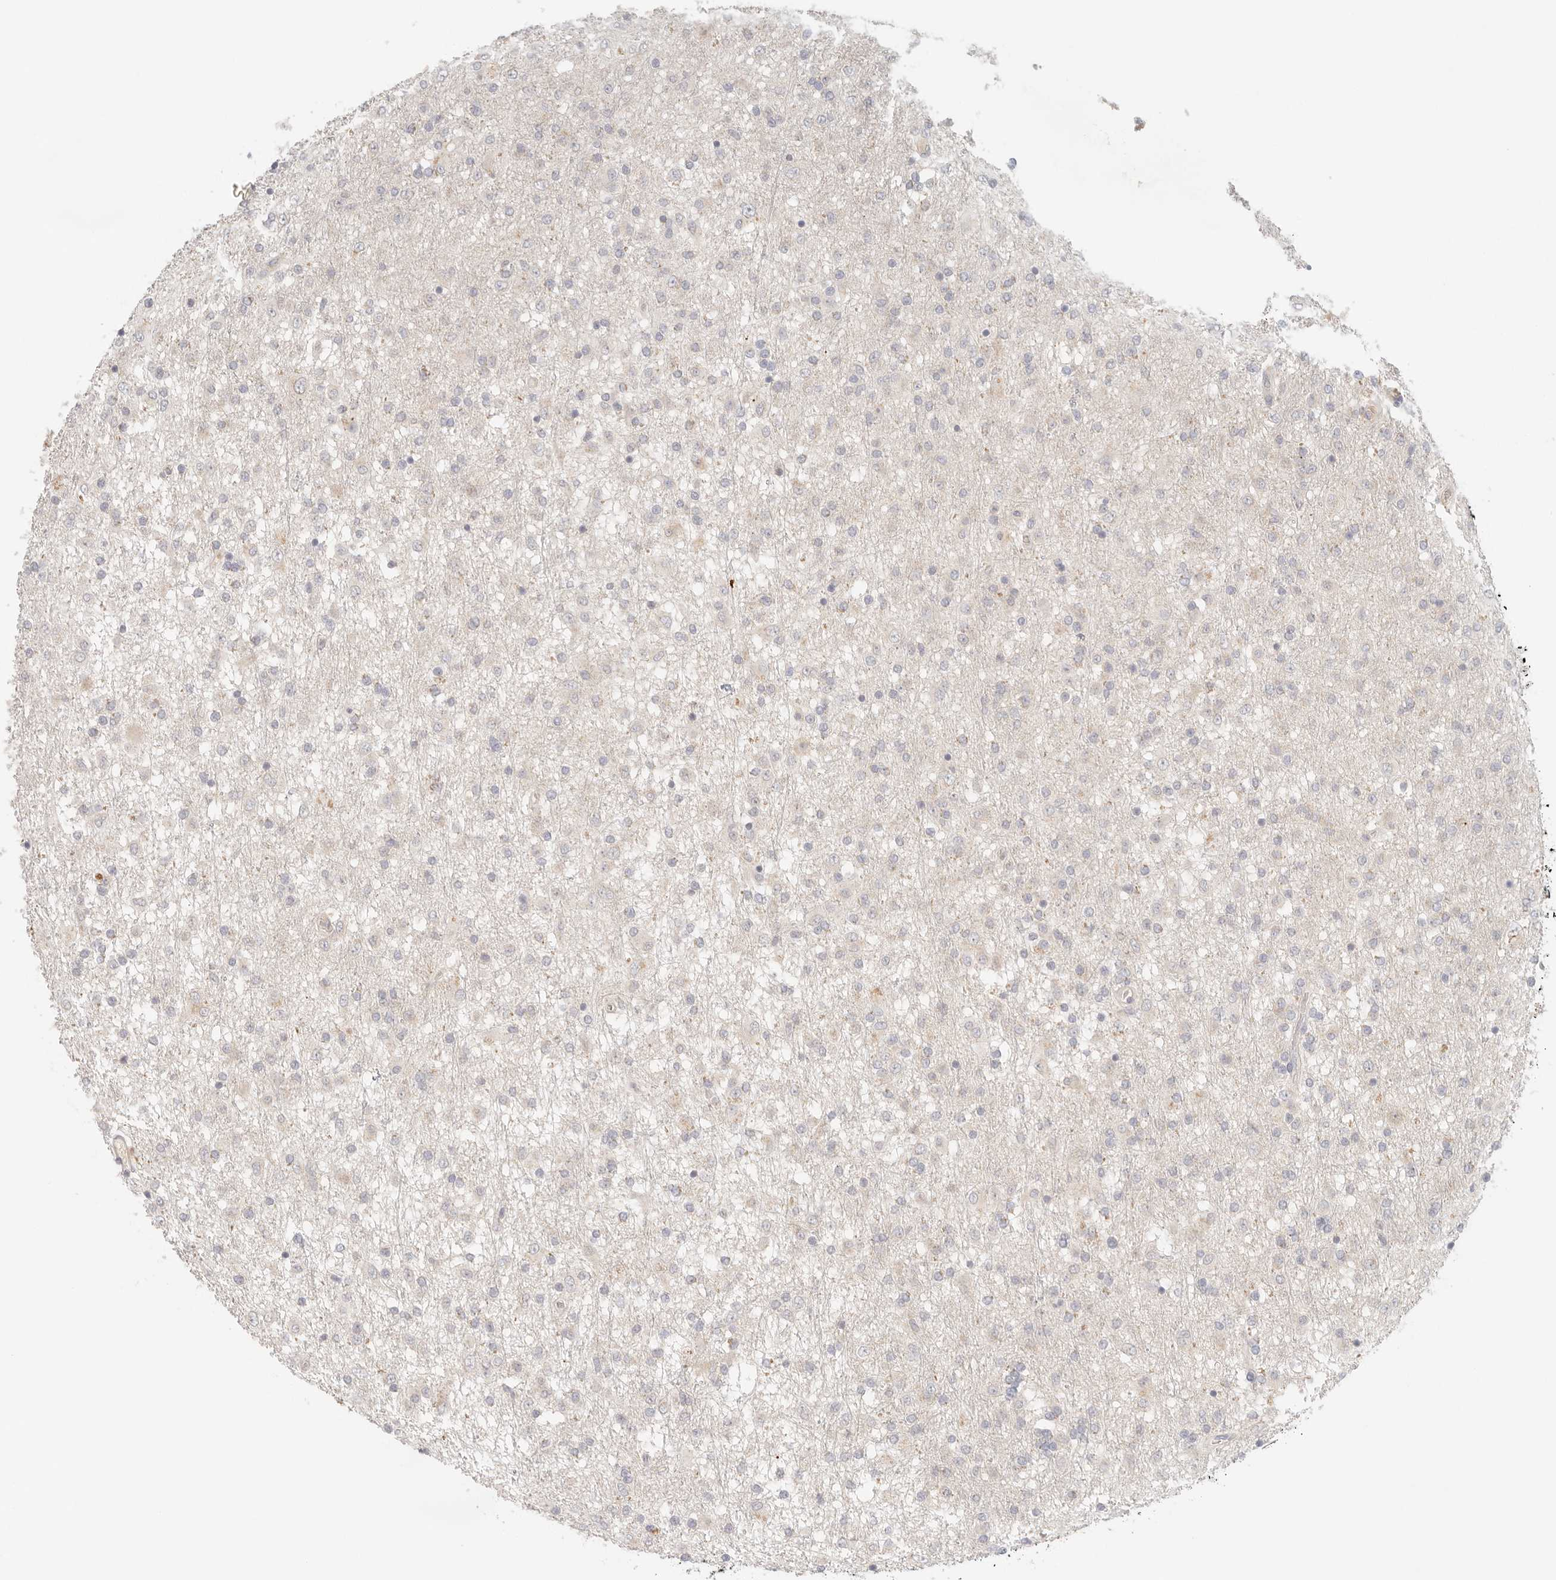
{"staining": {"intensity": "negative", "quantity": "none", "location": "none"}, "tissue": "glioma", "cell_type": "Tumor cells", "image_type": "cancer", "snomed": [{"axis": "morphology", "description": "Glioma, malignant, Low grade"}, {"axis": "topography", "description": "Brain"}], "caption": "This is a image of IHC staining of malignant low-grade glioma, which shows no staining in tumor cells.", "gene": "SPHK1", "patient": {"sex": "male", "age": 65}}